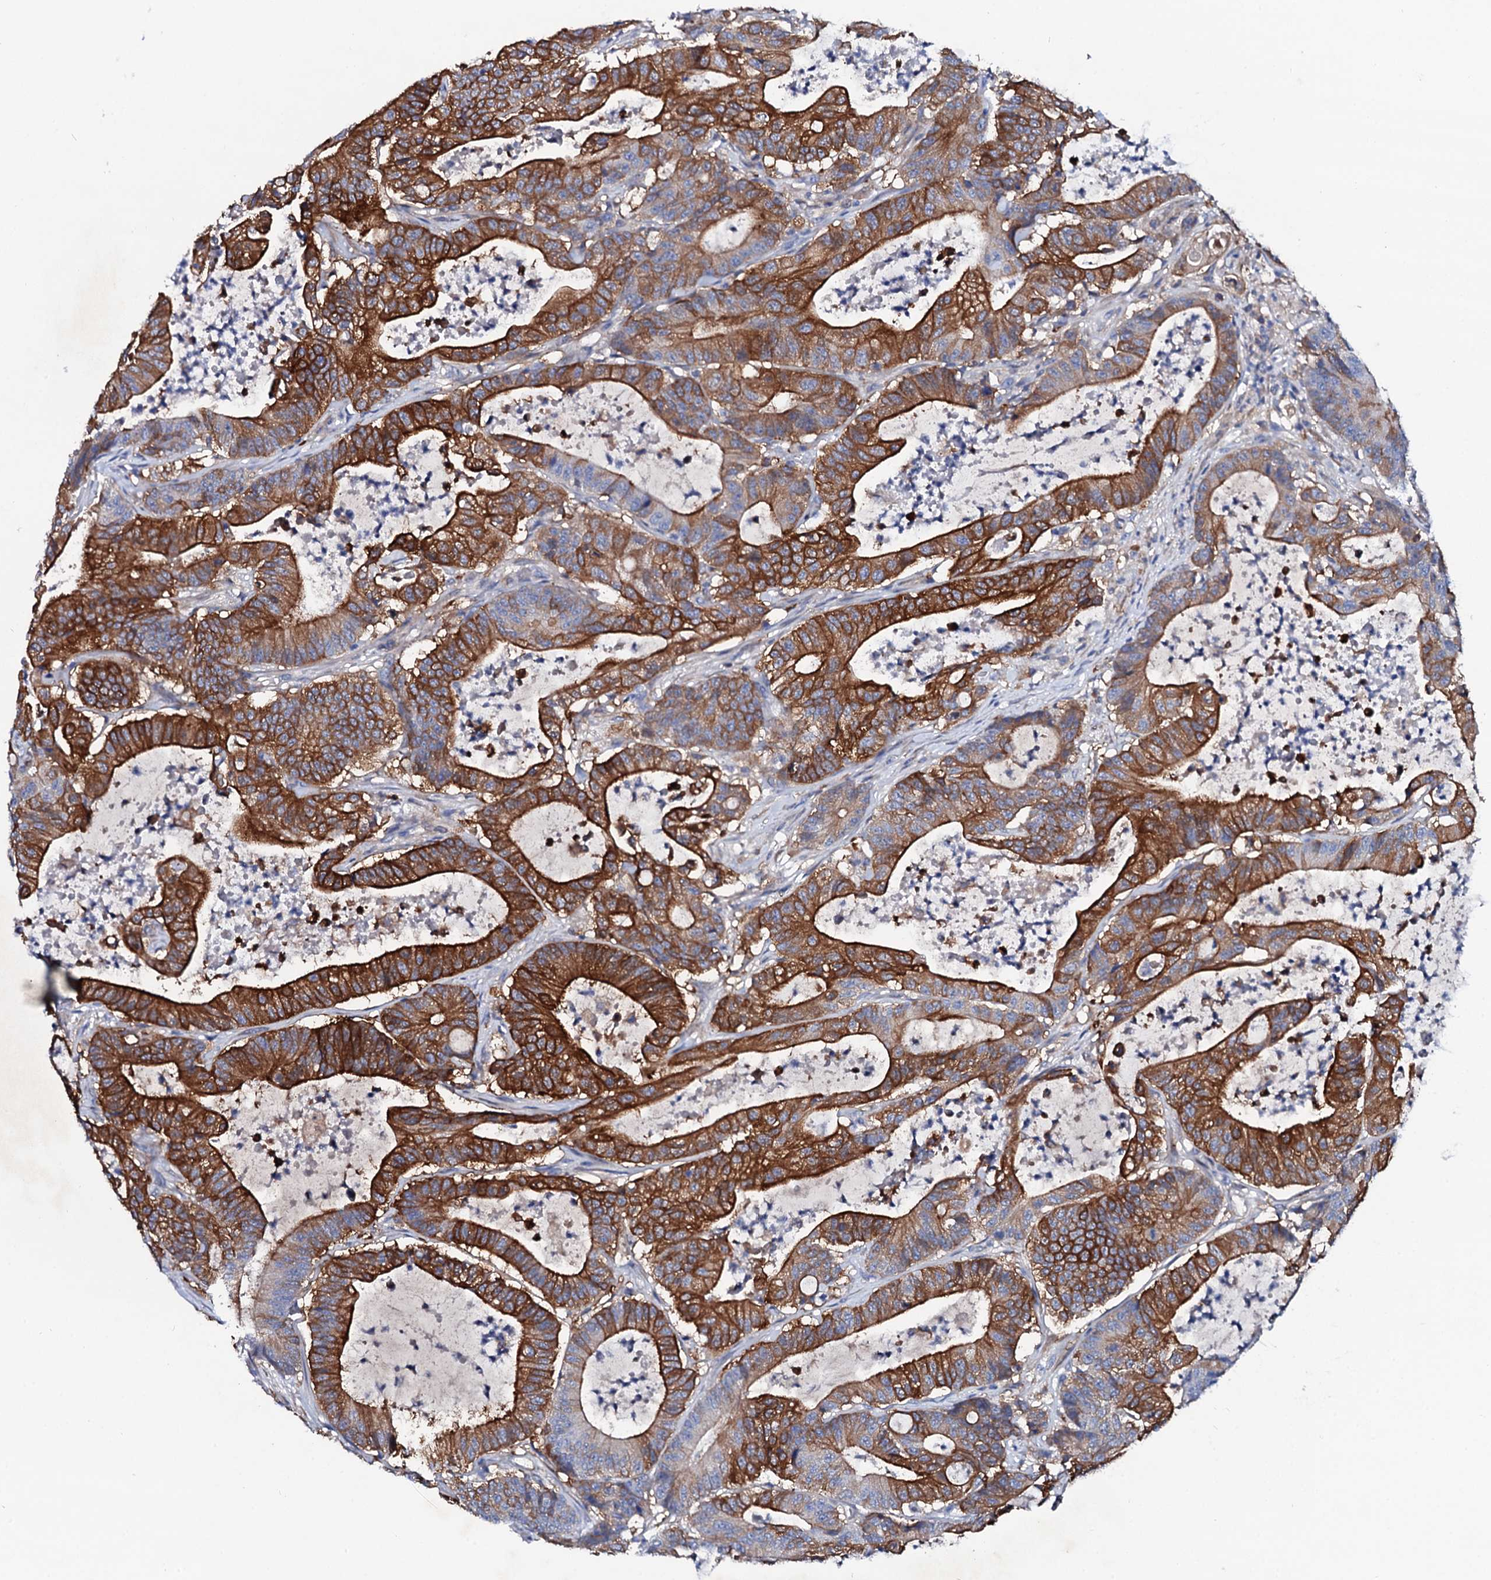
{"staining": {"intensity": "strong", "quantity": "25%-75%", "location": "cytoplasmic/membranous"}, "tissue": "colorectal cancer", "cell_type": "Tumor cells", "image_type": "cancer", "snomed": [{"axis": "morphology", "description": "Adenocarcinoma, NOS"}, {"axis": "topography", "description": "Colon"}], "caption": "A high-resolution image shows immunohistochemistry (IHC) staining of colorectal cancer (adenocarcinoma), which exhibits strong cytoplasmic/membranous staining in about 25%-75% of tumor cells.", "gene": "GLB1L3", "patient": {"sex": "female", "age": 84}}